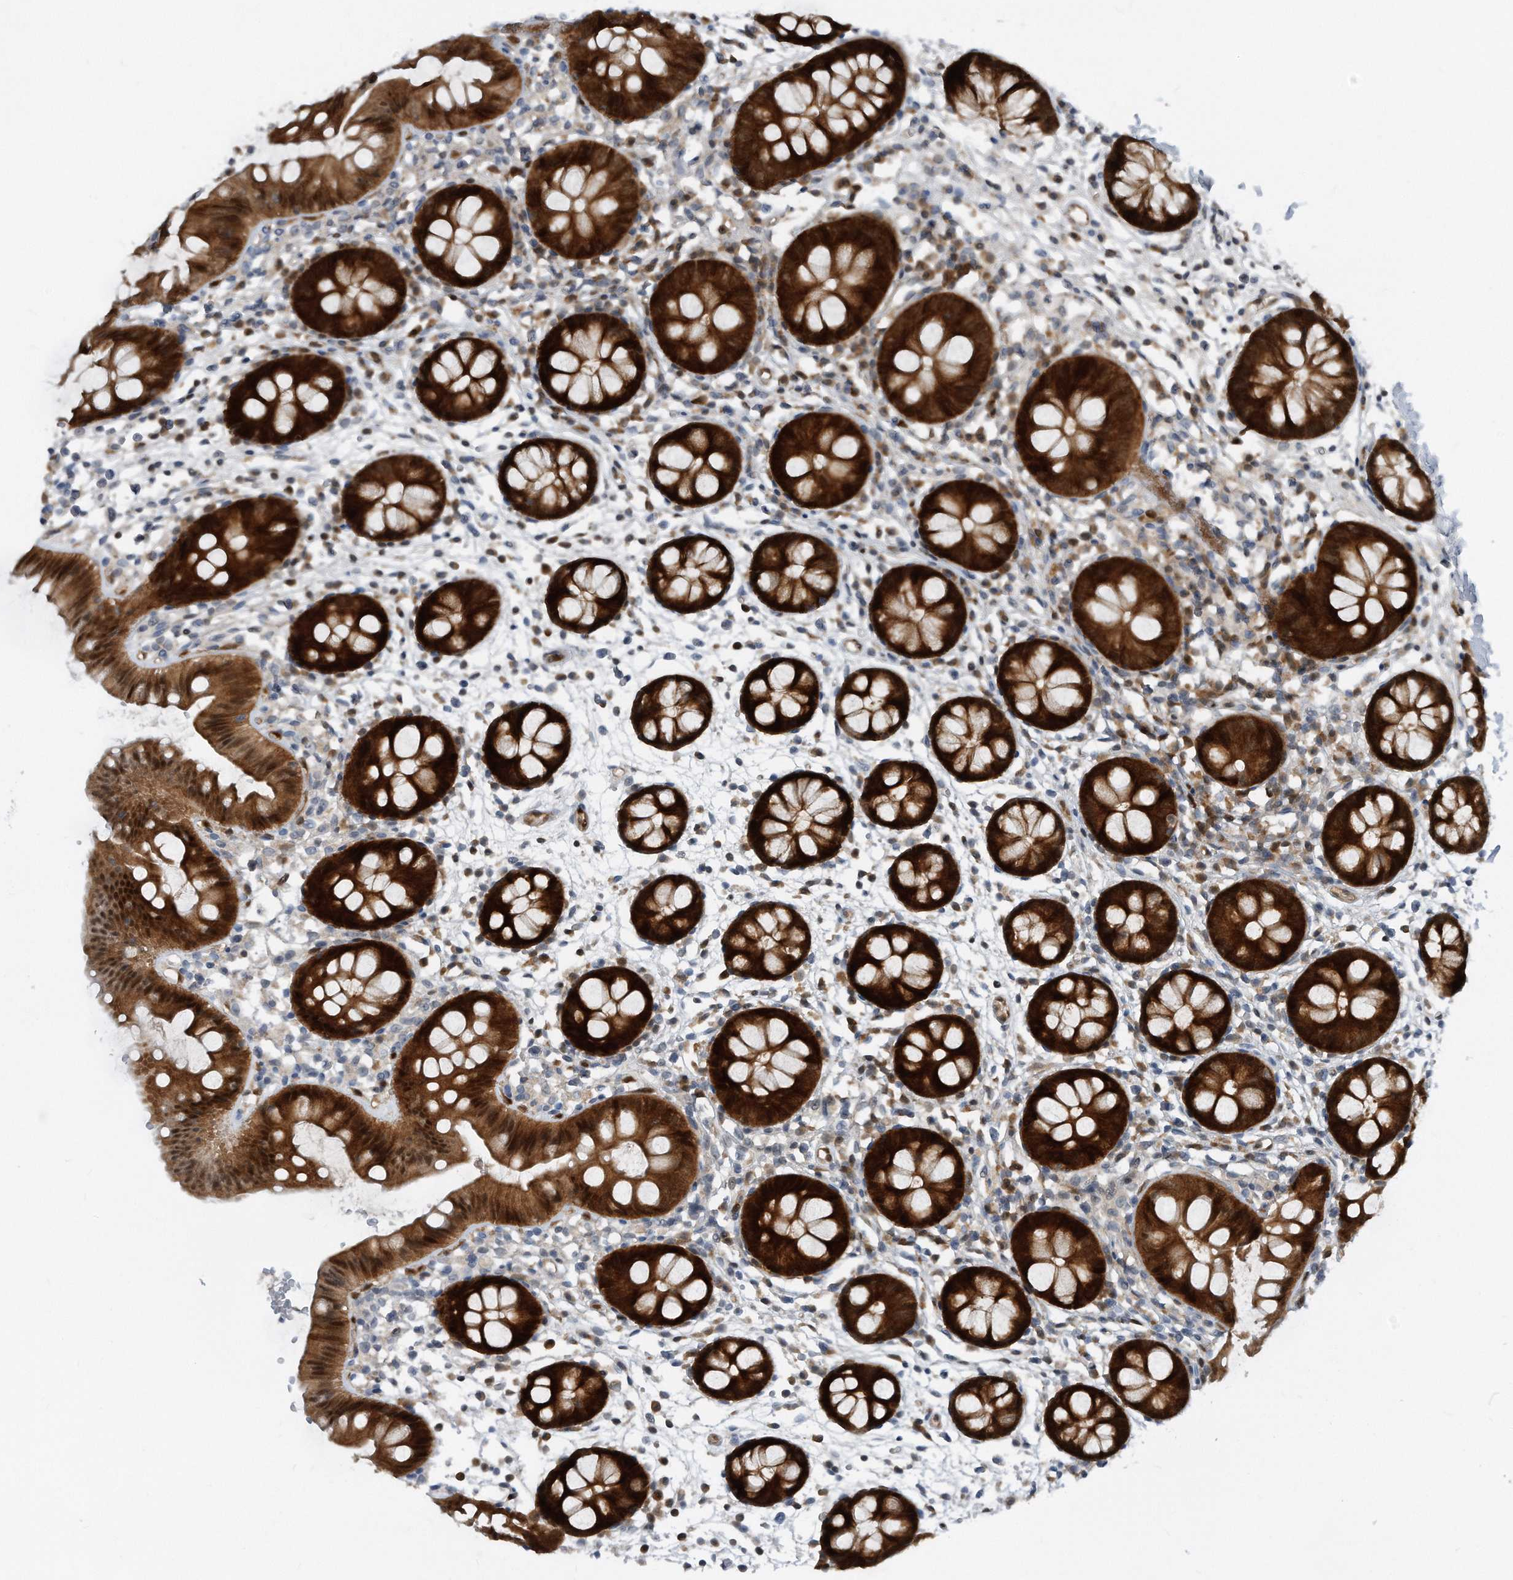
{"staining": {"intensity": "moderate", "quantity": ">75%", "location": "cytoplasmic/membranous,nuclear"}, "tissue": "colon", "cell_type": "Endothelial cells", "image_type": "normal", "snomed": [{"axis": "morphology", "description": "Normal tissue, NOS"}, {"axis": "topography", "description": "Colon"}], "caption": "Unremarkable colon demonstrates moderate cytoplasmic/membranous,nuclear positivity in approximately >75% of endothelial cells, visualized by immunohistochemistry.", "gene": "MAP2K6", "patient": {"sex": "male", "age": 56}}